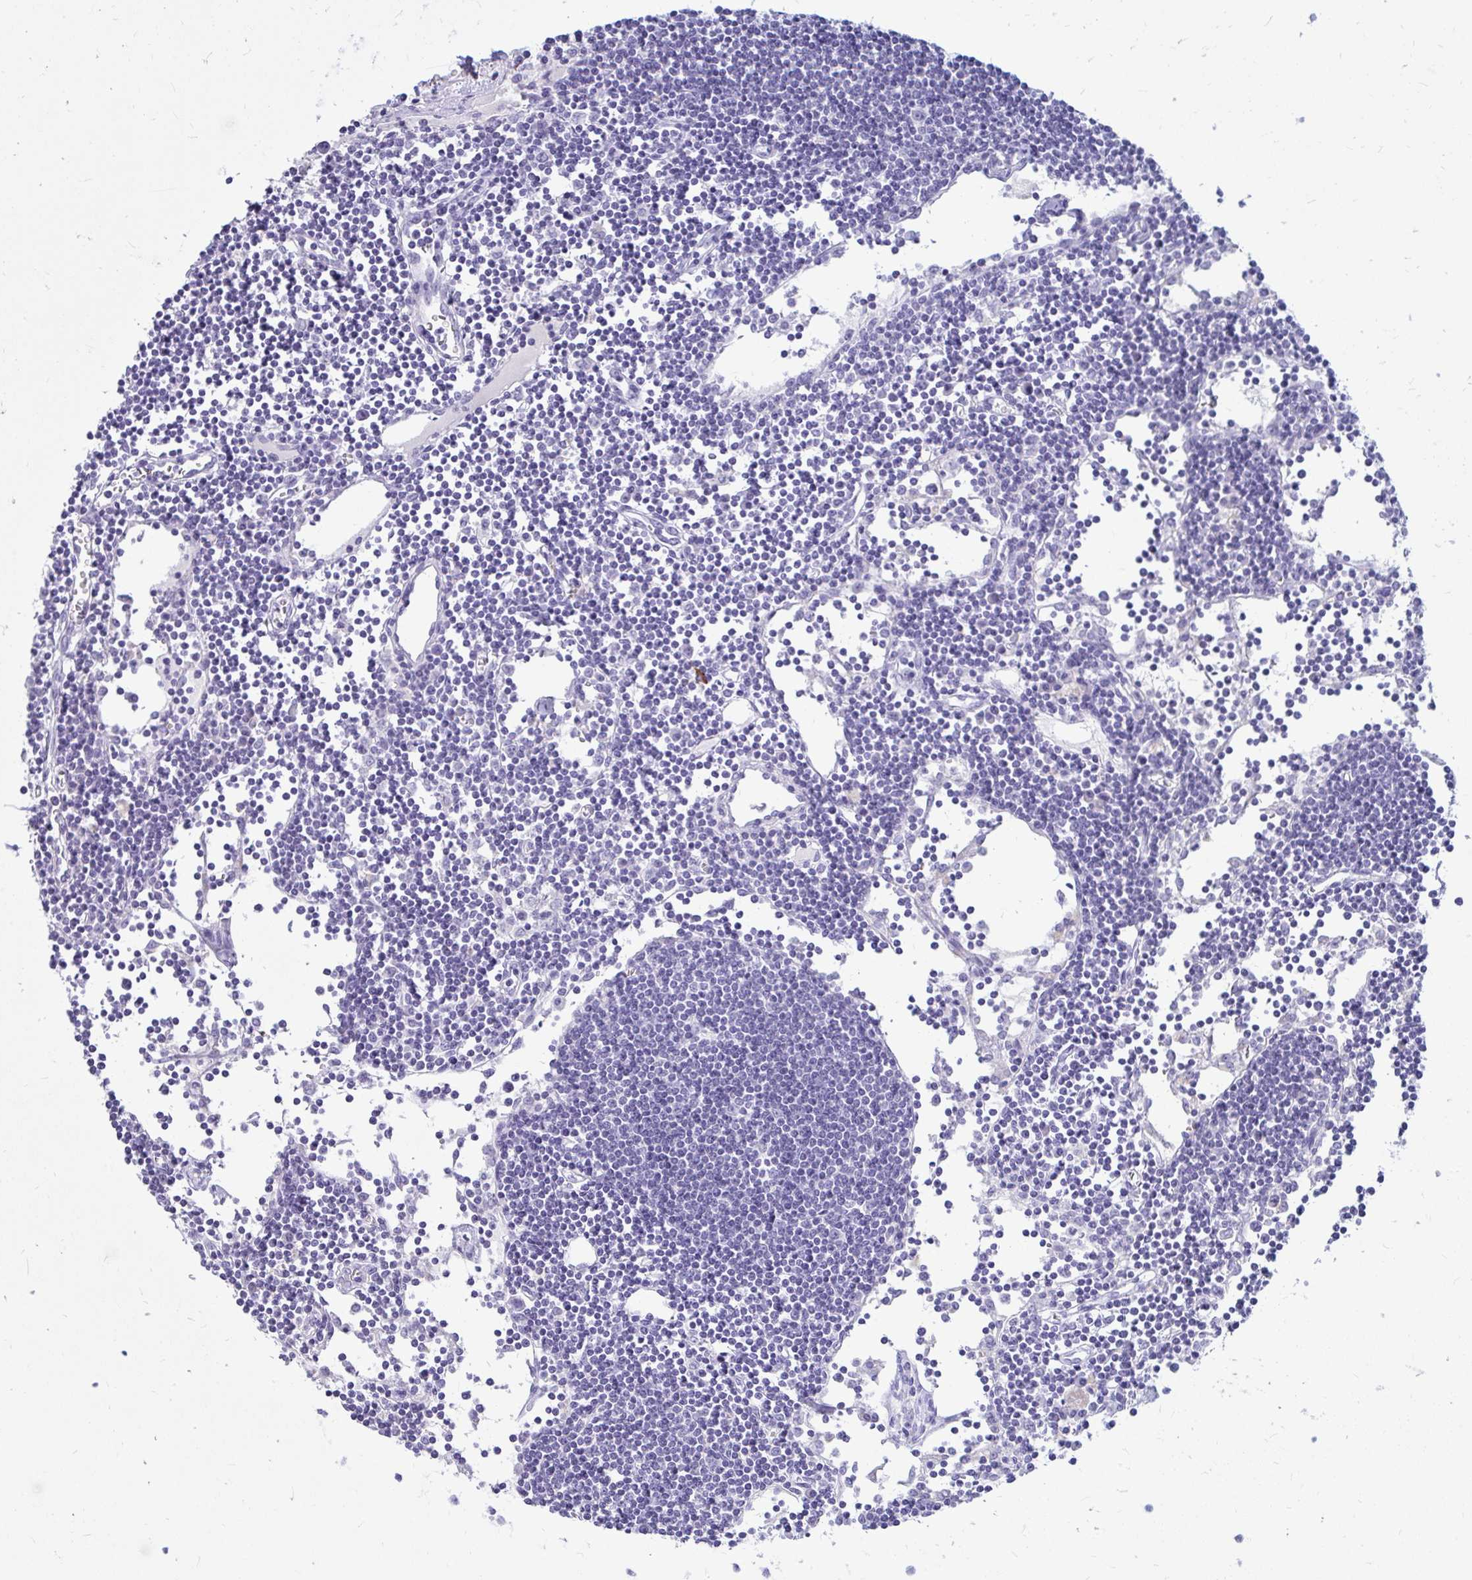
{"staining": {"intensity": "negative", "quantity": "none", "location": "none"}, "tissue": "lymph node", "cell_type": "Germinal center cells", "image_type": "normal", "snomed": [{"axis": "morphology", "description": "Normal tissue, NOS"}, {"axis": "topography", "description": "Lymph node"}], "caption": "DAB immunohistochemical staining of unremarkable lymph node shows no significant expression in germinal center cells.", "gene": "NANOGNB", "patient": {"sex": "female", "age": 65}}